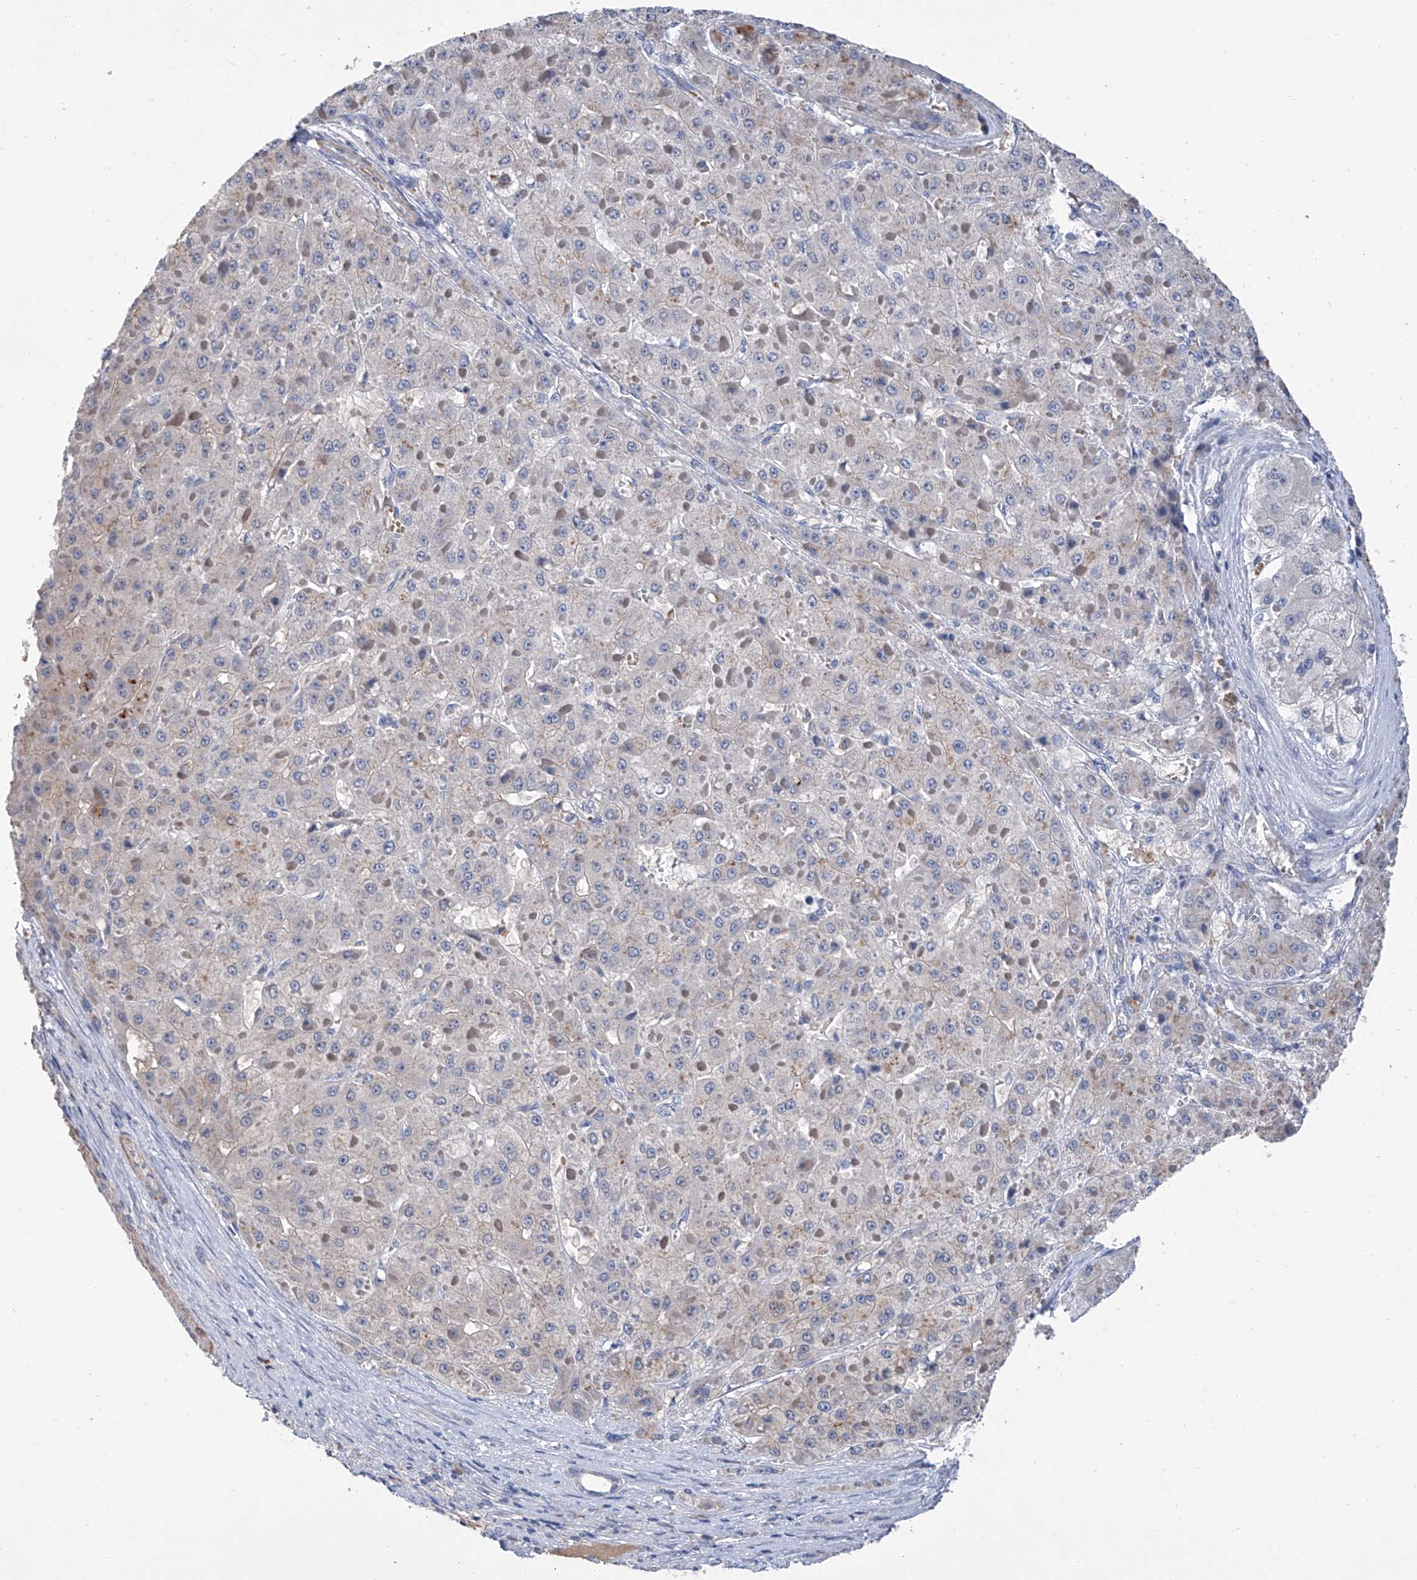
{"staining": {"intensity": "negative", "quantity": "none", "location": "none"}, "tissue": "liver cancer", "cell_type": "Tumor cells", "image_type": "cancer", "snomed": [{"axis": "morphology", "description": "Carcinoma, Hepatocellular, NOS"}, {"axis": "topography", "description": "Liver"}], "caption": "IHC histopathology image of neoplastic tissue: human liver hepatocellular carcinoma stained with DAB exhibits no significant protein expression in tumor cells.", "gene": "GPT", "patient": {"sex": "female", "age": 73}}